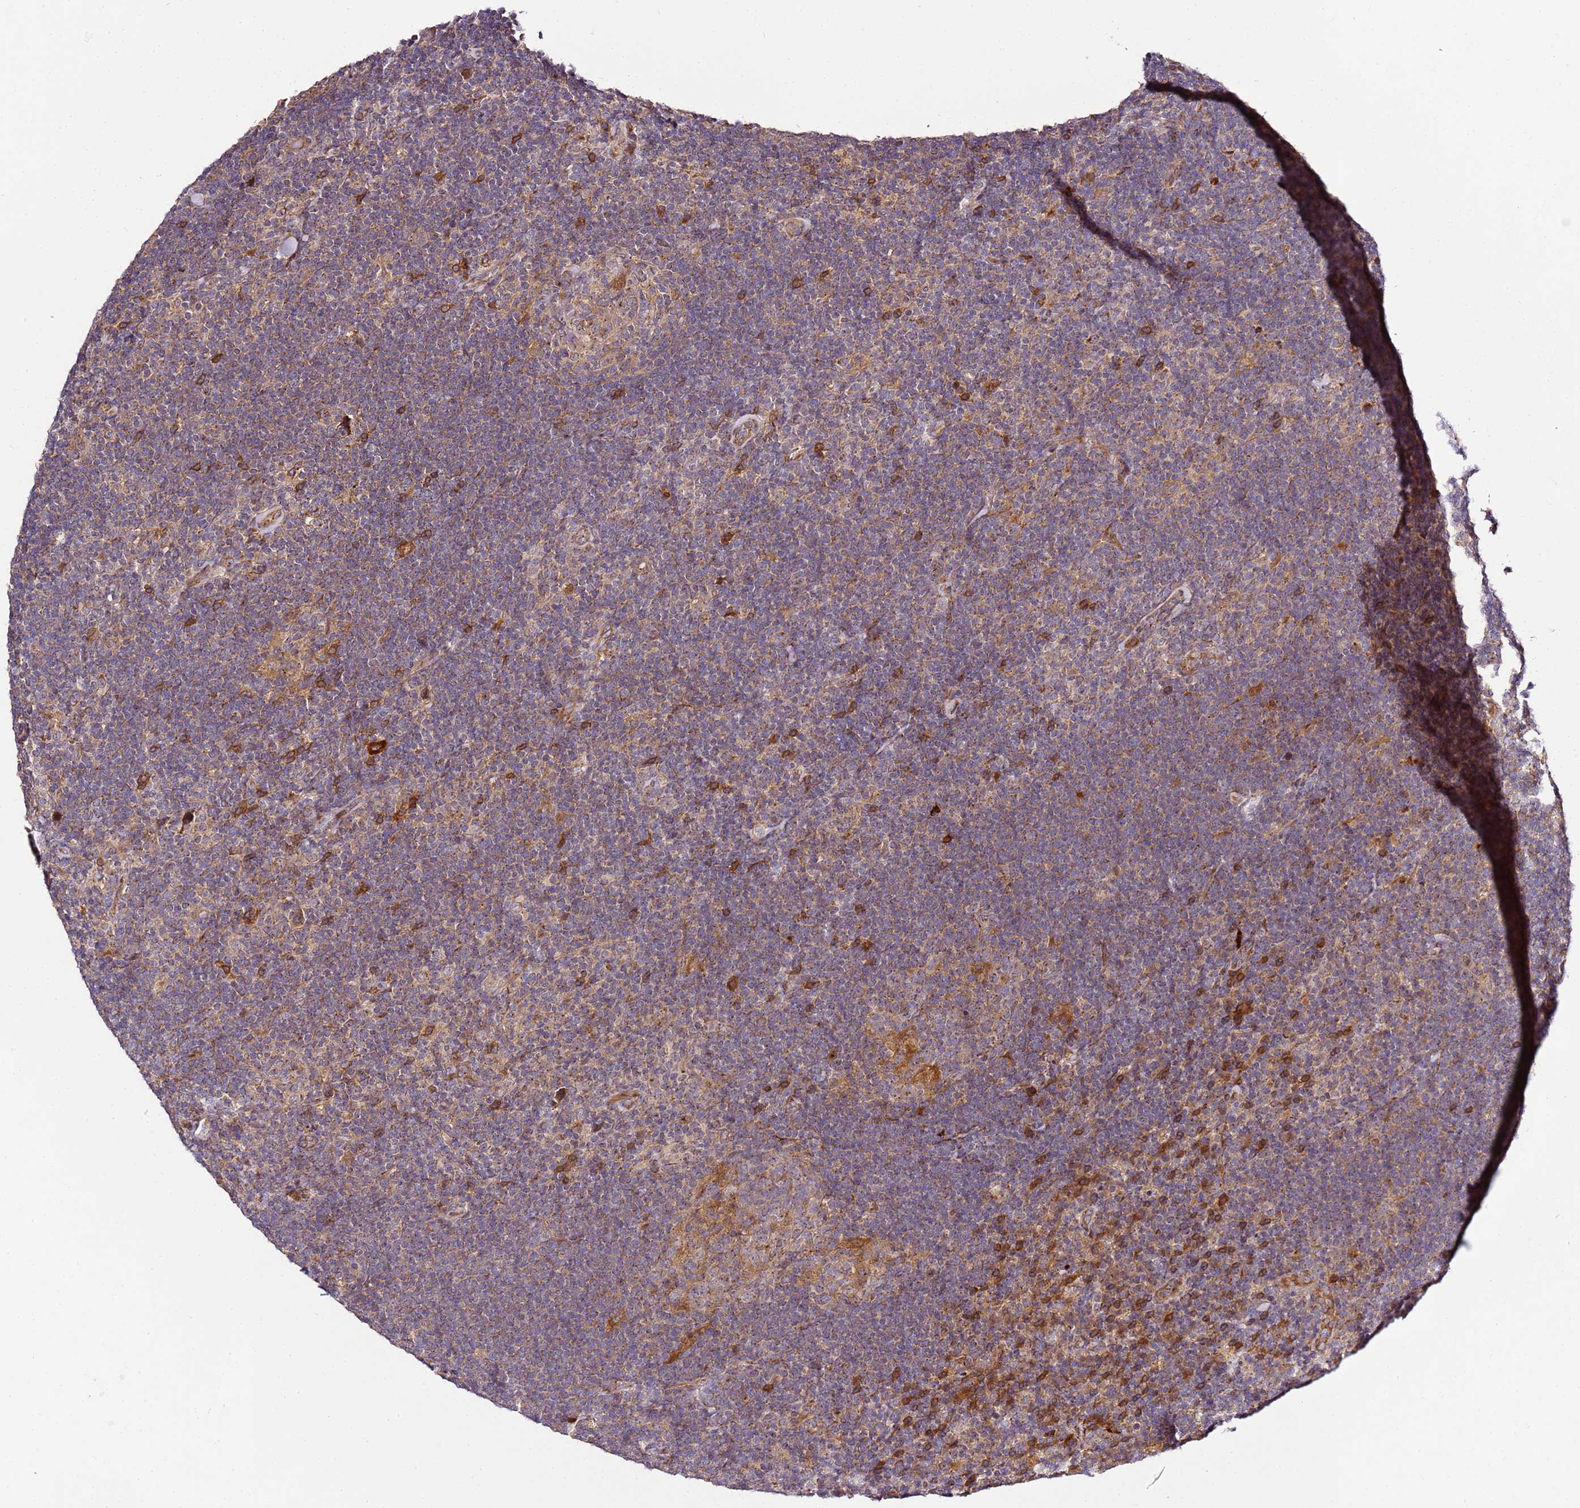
{"staining": {"intensity": "weak", "quantity": ">75%", "location": "cytoplasmic/membranous"}, "tissue": "lymphoma", "cell_type": "Tumor cells", "image_type": "cancer", "snomed": [{"axis": "morphology", "description": "Hodgkin's disease, NOS"}, {"axis": "topography", "description": "Lymph node"}], "caption": "Immunohistochemical staining of Hodgkin's disease shows low levels of weak cytoplasmic/membranous protein expression in about >75% of tumor cells. (DAB = brown stain, brightfield microscopy at high magnification).", "gene": "PVRIG", "patient": {"sex": "female", "age": 57}}